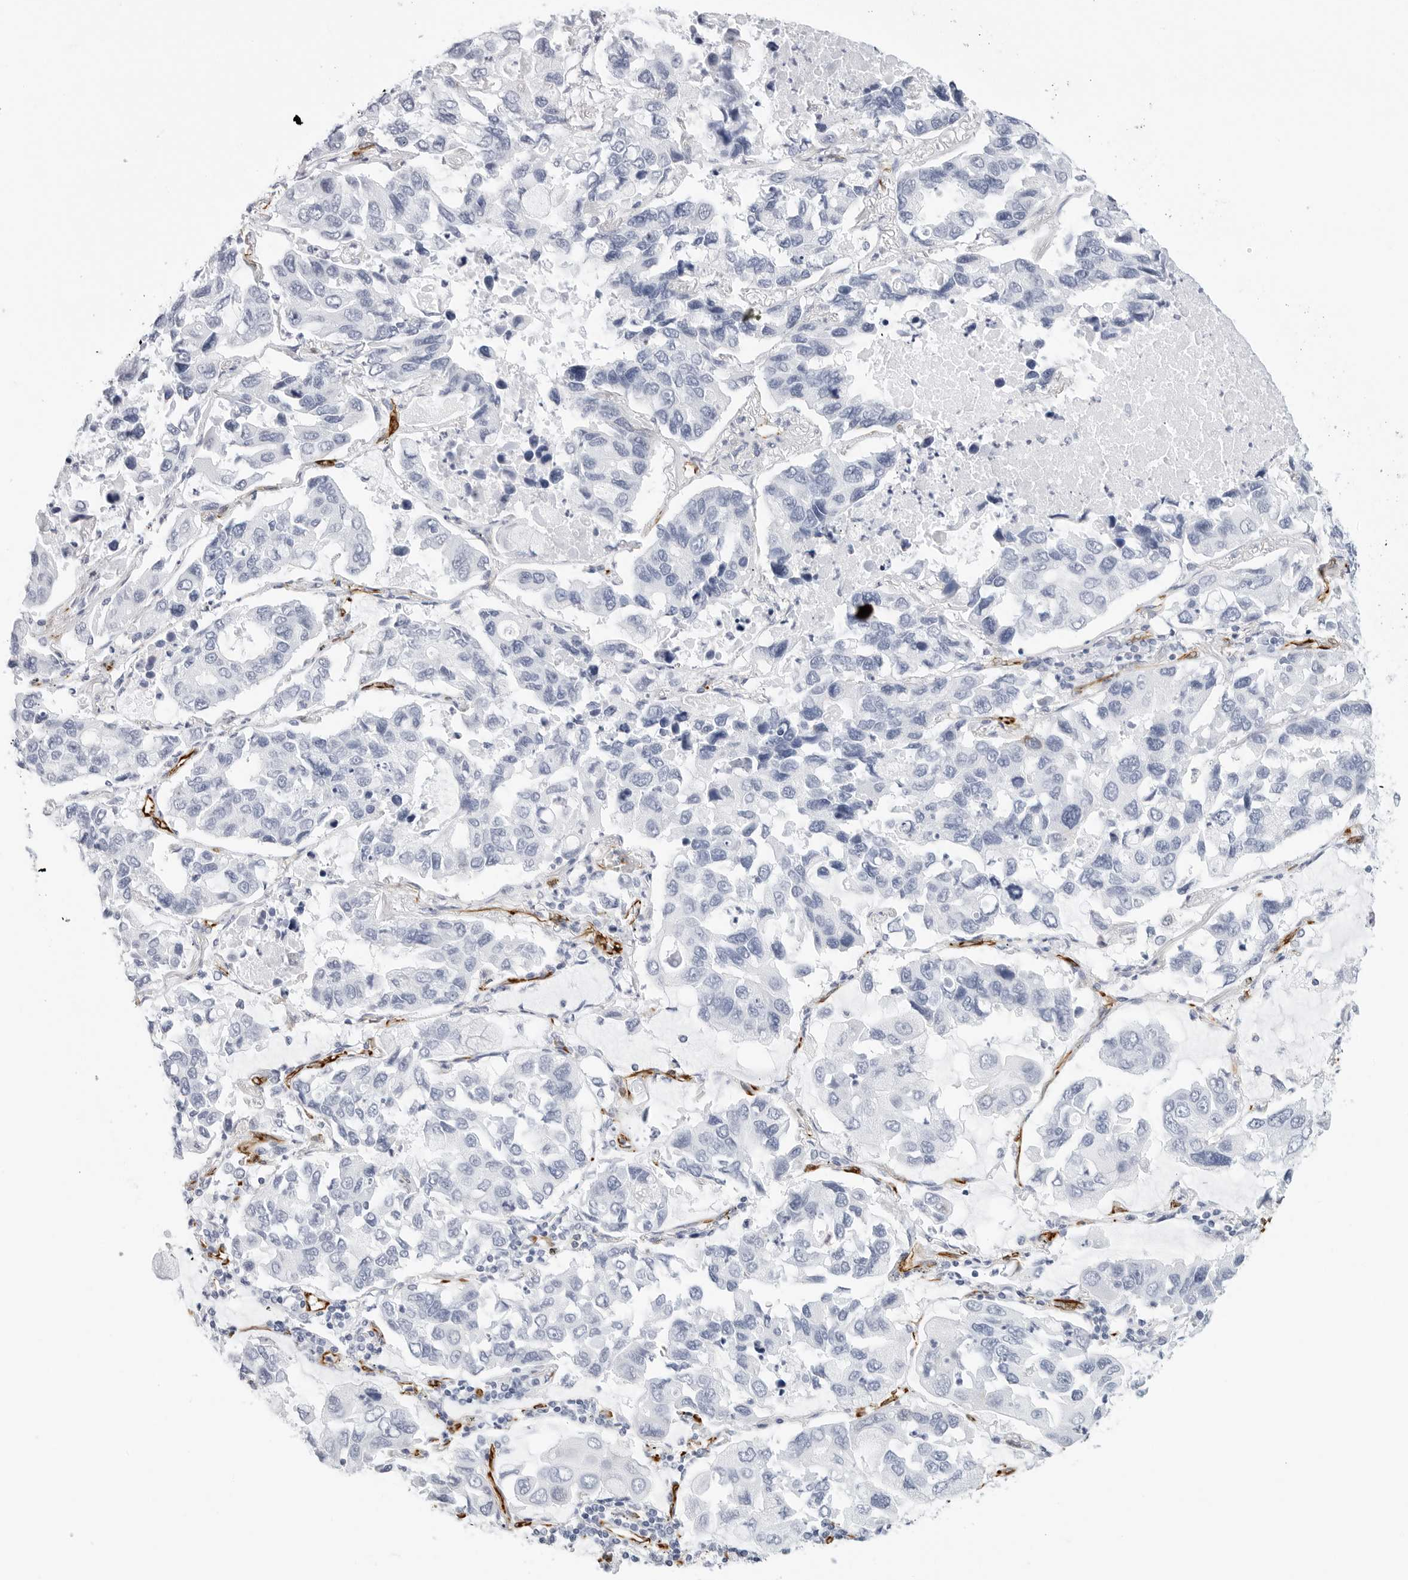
{"staining": {"intensity": "negative", "quantity": "none", "location": "none"}, "tissue": "lung cancer", "cell_type": "Tumor cells", "image_type": "cancer", "snomed": [{"axis": "morphology", "description": "Adenocarcinoma, NOS"}, {"axis": "topography", "description": "Lung"}], "caption": "Immunohistochemical staining of human adenocarcinoma (lung) exhibits no significant positivity in tumor cells.", "gene": "NES", "patient": {"sex": "male", "age": 64}}